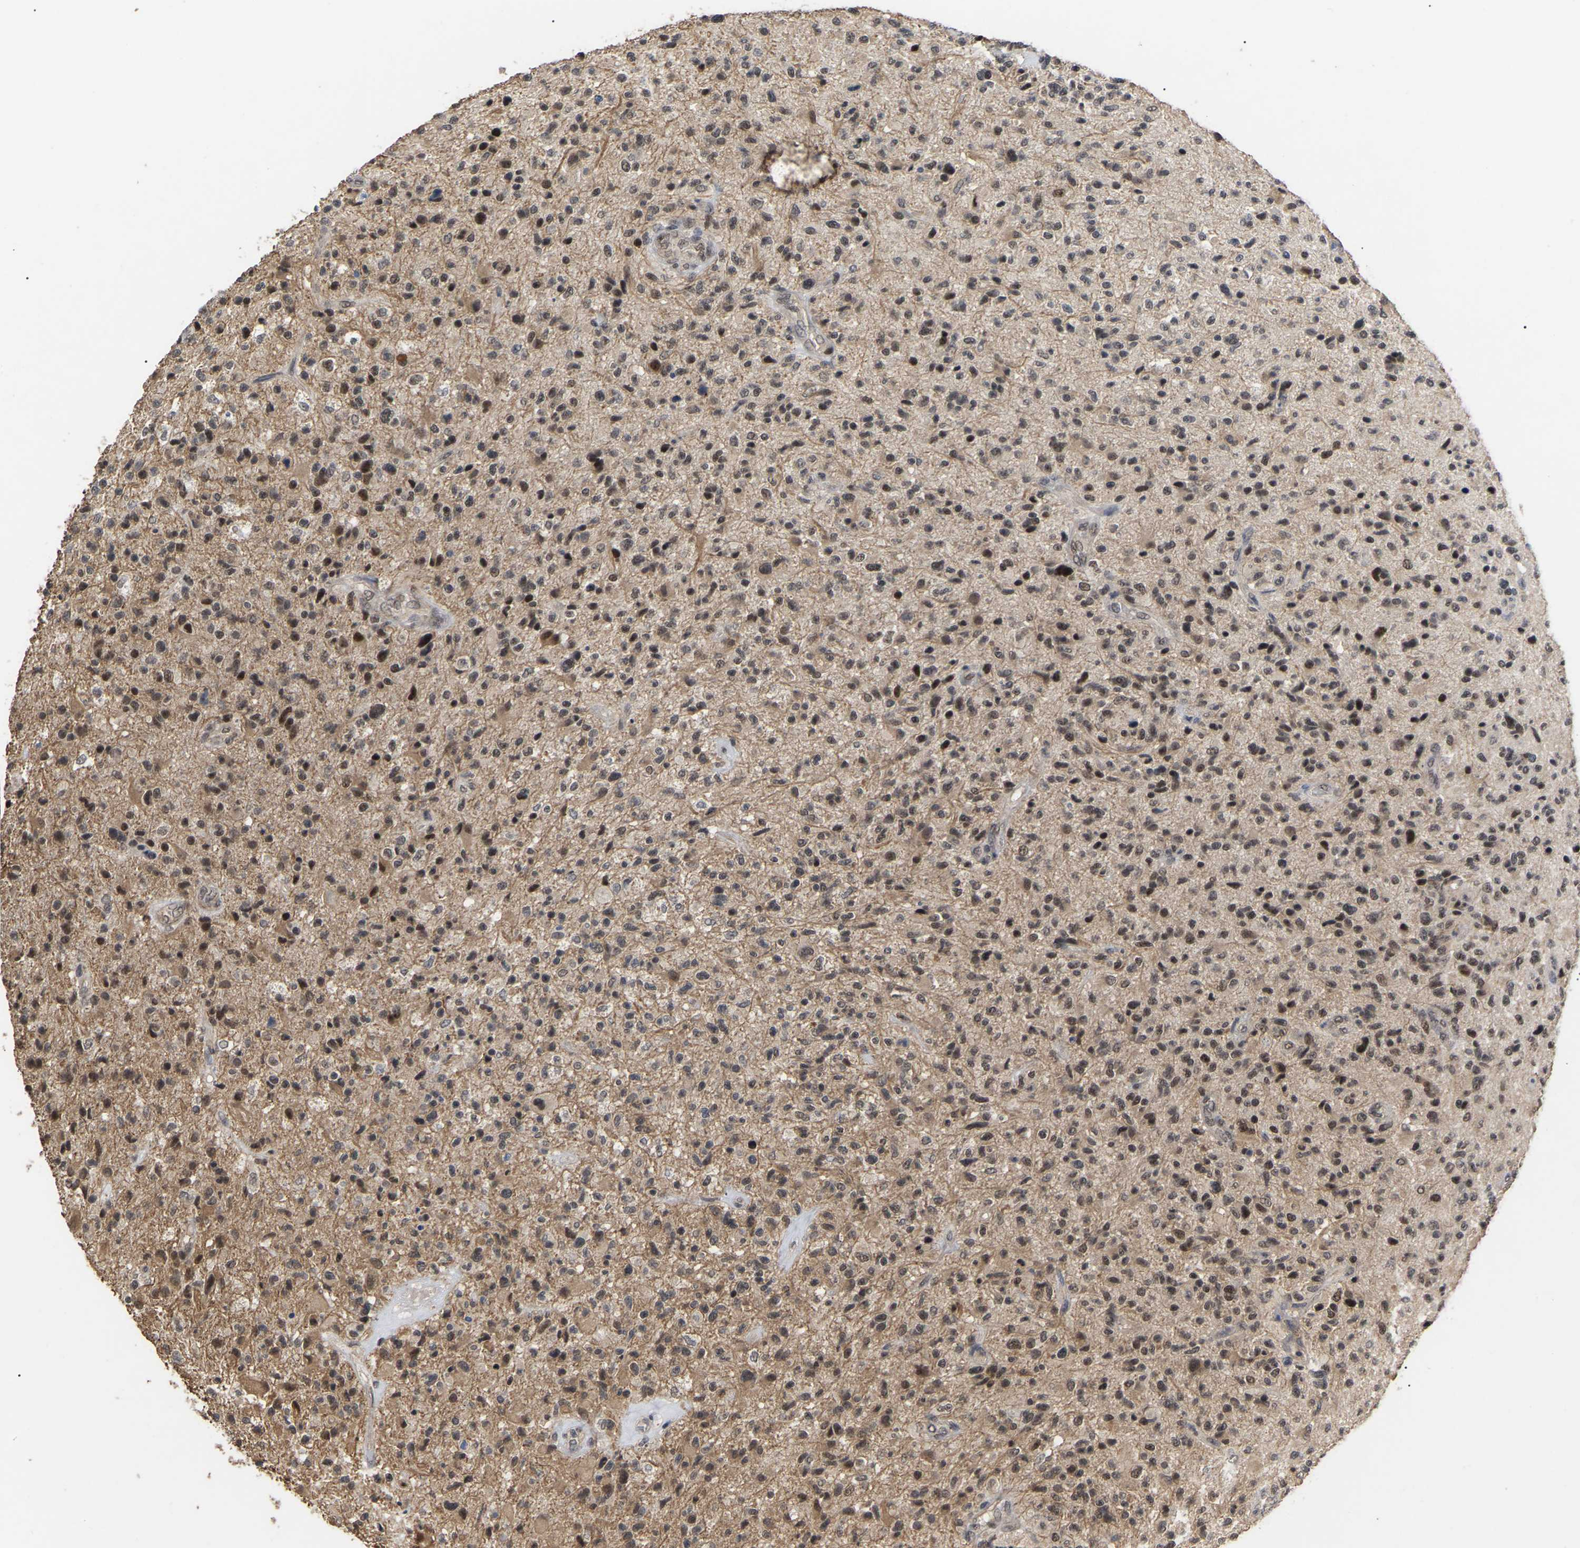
{"staining": {"intensity": "moderate", "quantity": ">75%", "location": "cytoplasmic/membranous,nuclear"}, "tissue": "glioma", "cell_type": "Tumor cells", "image_type": "cancer", "snomed": [{"axis": "morphology", "description": "Glioma, malignant, High grade"}, {"axis": "topography", "description": "Brain"}], "caption": "Brown immunohistochemical staining in human glioma displays moderate cytoplasmic/membranous and nuclear staining in about >75% of tumor cells.", "gene": "JAZF1", "patient": {"sex": "male", "age": 72}}